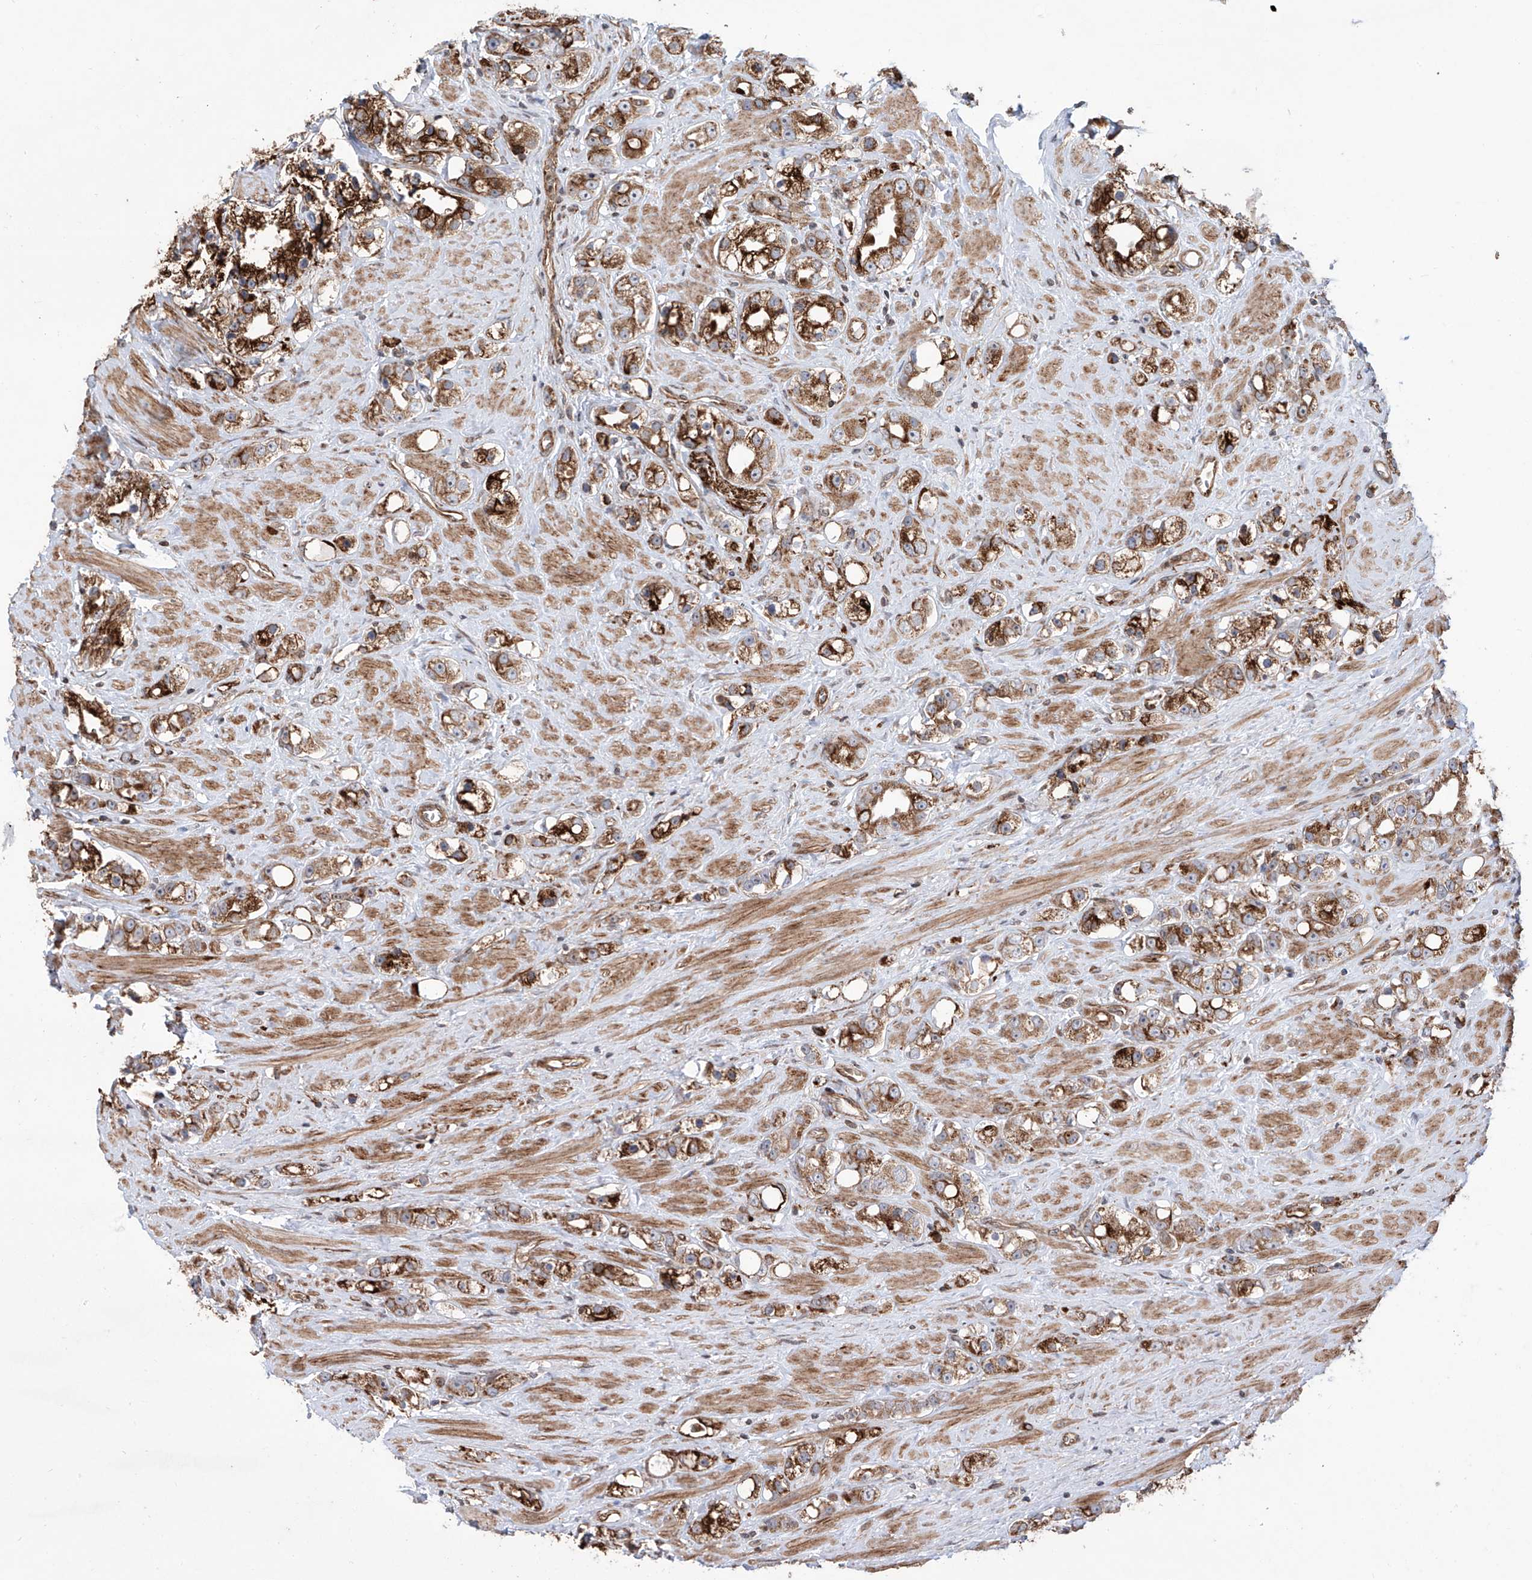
{"staining": {"intensity": "strong", "quantity": ">75%", "location": "cytoplasmic/membranous"}, "tissue": "prostate cancer", "cell_type": "Tumor cells", "image_type": "cancer", "snomed": [{"axis": "morphology", "description": "Adenocarcinoma, NOS"}, {"axis": "topography", "description": "Prostate"}], "caption": "High-power microscopy captured an immunohistochemistry image of prostate cancer (adenocarcinoma), revealing strong cytoplasmic/membranous expression in about >75% of tumor cells. Ihc stains the protein in brown and the nuclei are stained blue.", "gene": "APAF1", "patient": {"sex": "male", "age": 79}}